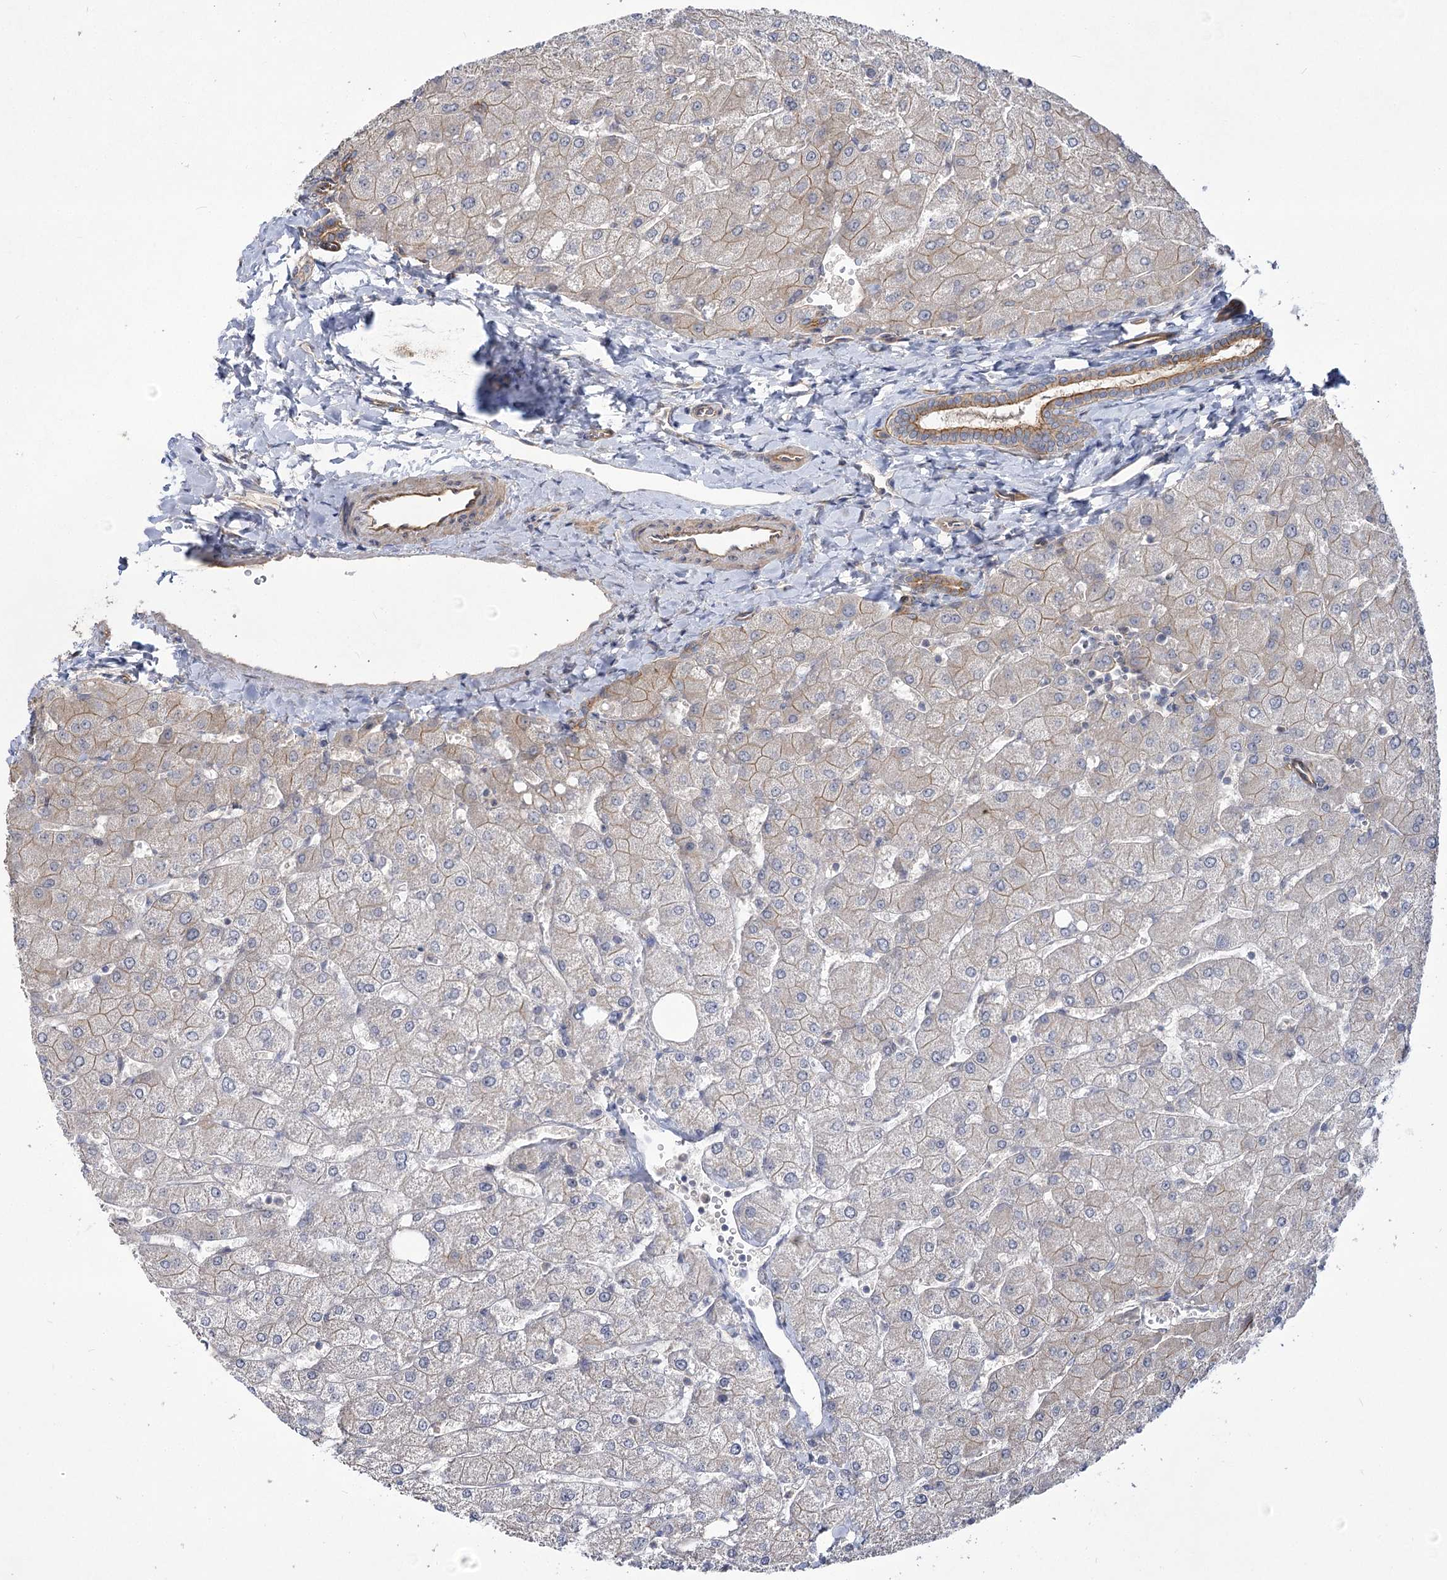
{"staining": {"intensity": "negative", "quantity": "none", "location": "none"}, "tissue": "liver", "cell_type": "Cholangiocytes", "image_type": "normal", "snomed": [{"axis": "morphology", "description": "Normal tissue, NOS"}, {"axis": "topography", "description": "Liver"}], "caption": "An immunohistochemistry (IHC) micrograph of unremarkable liver is shown. There is no staining in cholangiocytes of liver. The staining is performed using DAB (3,3'-diaminobenzidine) brown chromogen with nuclei counter-stained in using hematoxylin.", "gene": "SH3BP5L", "patient": {"sex": "male", "age": 55}}